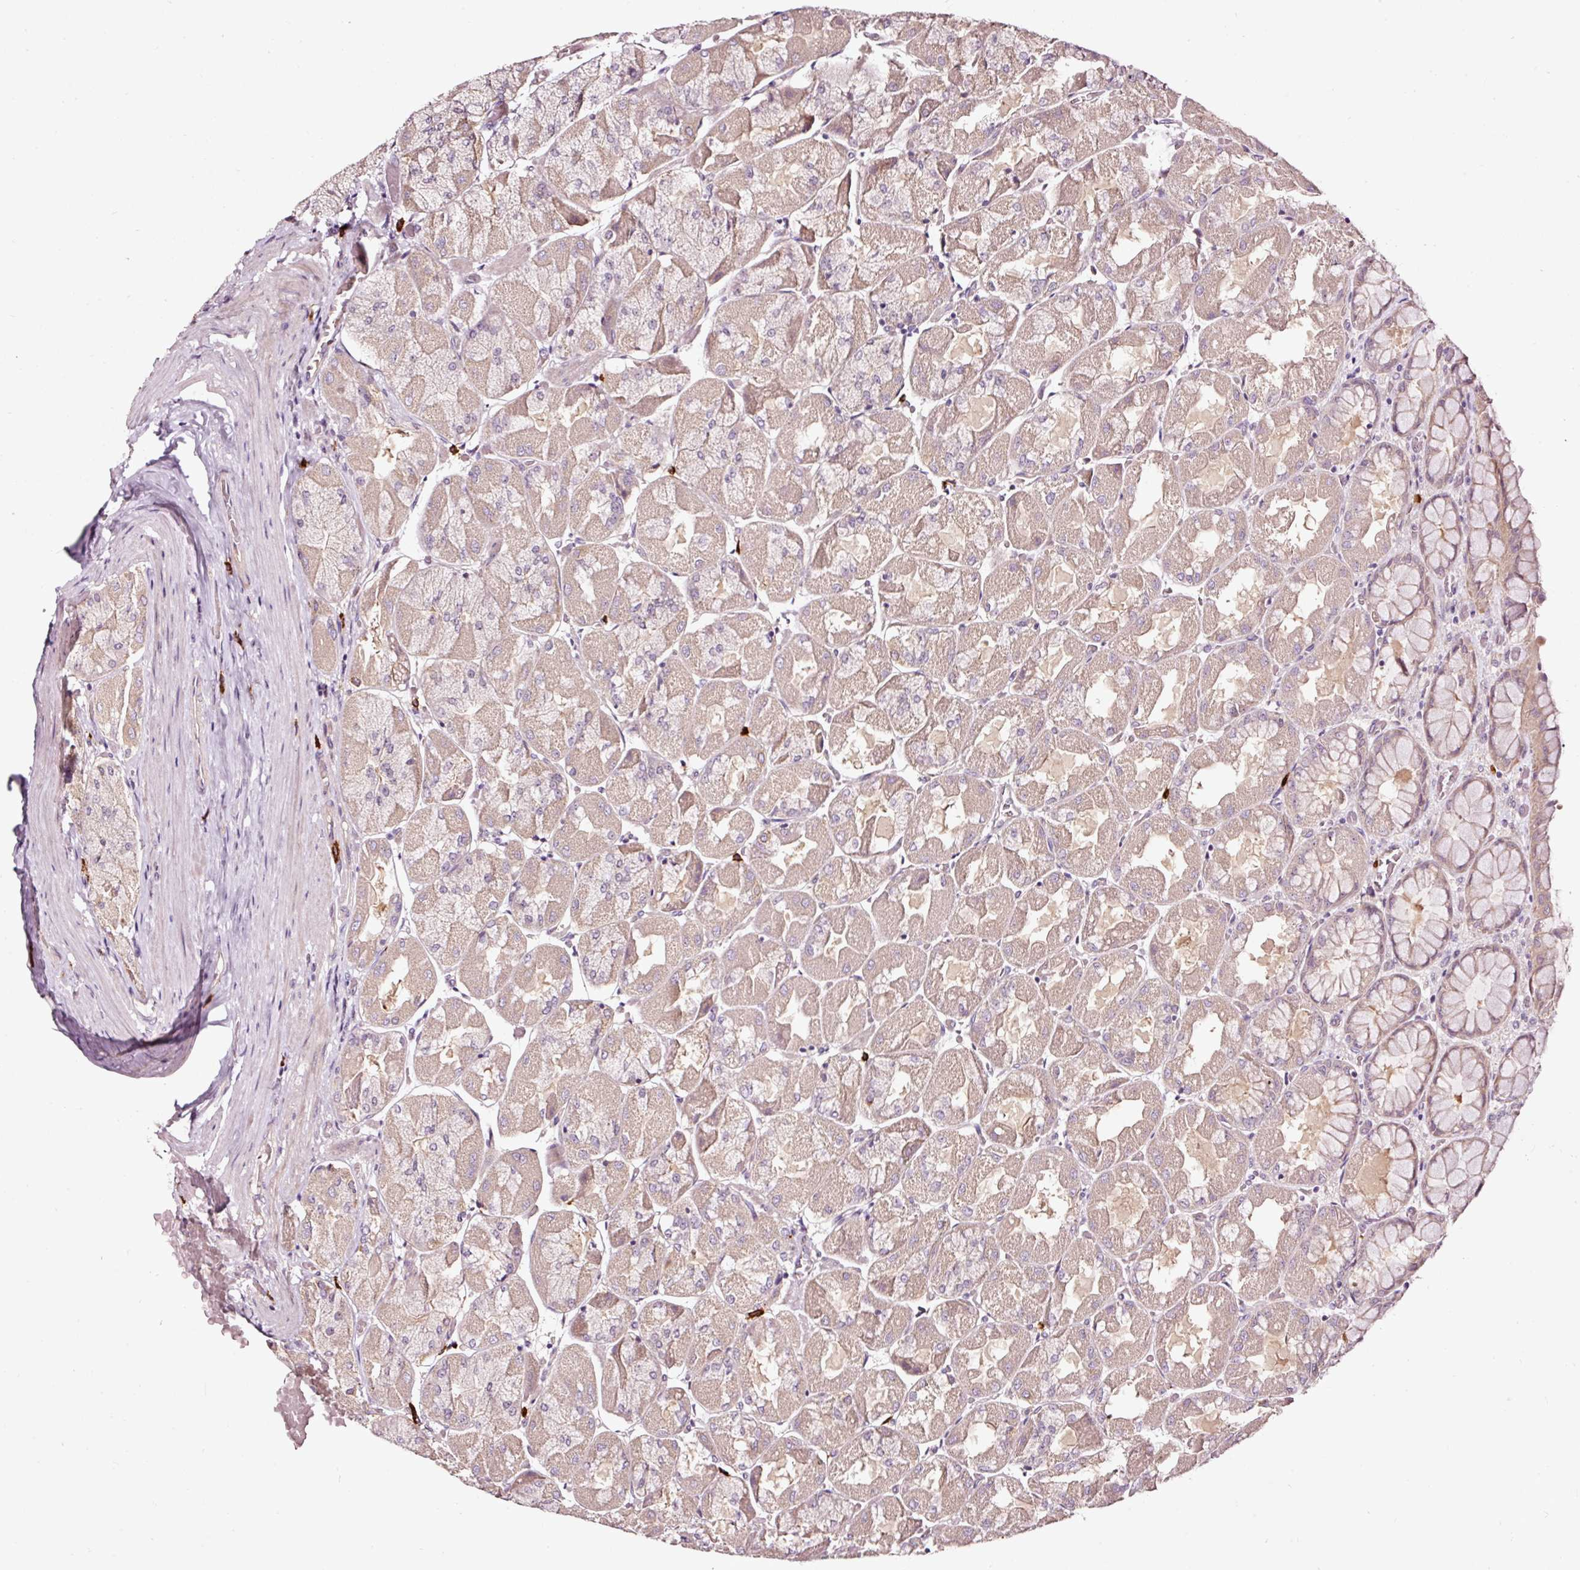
{"staining": {"intensity": "weak", "quantity": ">75%", "location": "cytoplasmic/membranous"}, "tissue": "stomach", "cell_type": "Glandular cells", "image_type": "normal", "snomed": [{"axis": "morphology", "description": "Normal tissue, NOS"}, {"axis": "topography", "description": "Stomach"}], "caption": "High-magnification brightfield microscopy of normal stomach stained with DAB (3,3'-diaminobenzidine) (brown) and counterstained with hematoxylin (blue). glandular cells exhibit weak cytoplasmic/membranous positivity is seen in approximately>75% of cells. (DAB IHC, brown staining for protein, blue staining for nuclei).", "gene": "UTP14A", "patient": {"sex": "female", "age": 61}}